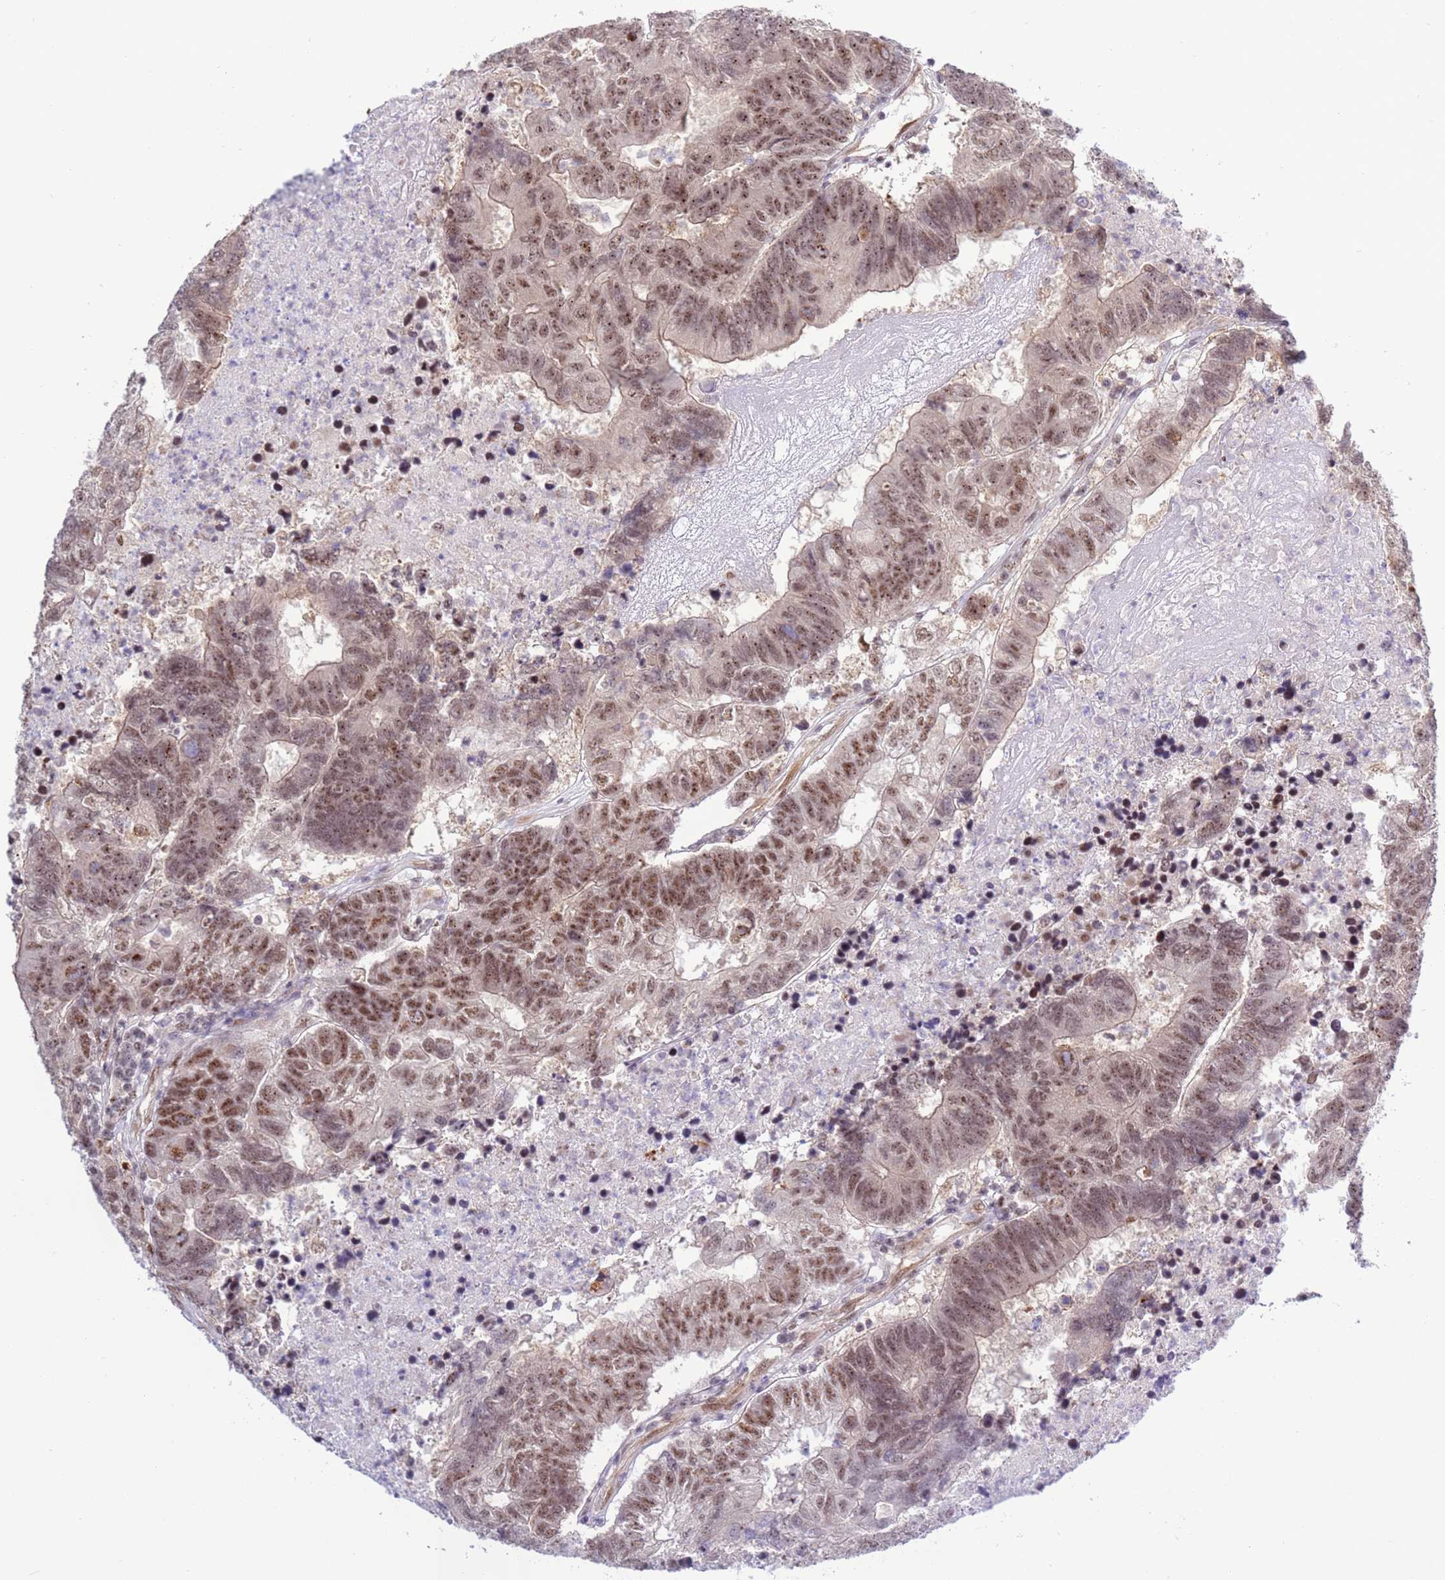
{"staining": {"intensity": "moderate", "quantity": ">75%", "location": "nuclear"}, "tissue": "colorectal cancer", "cell_type": "Tumor cells", "image_type": "cancer", "snomed": [{"axis": "morphology", "description": "Adenocarcinoma, NOS"}, {"axis": "topography", "description": "Colon"}], "caption": "This is an image of immunohistochemistry staining of colorectal adenocarcinoma, which shows moderate staining in the nuclear of tumor cells.", "gene": "PRPF6", "patient": {"sex": "female", "age": 48}}